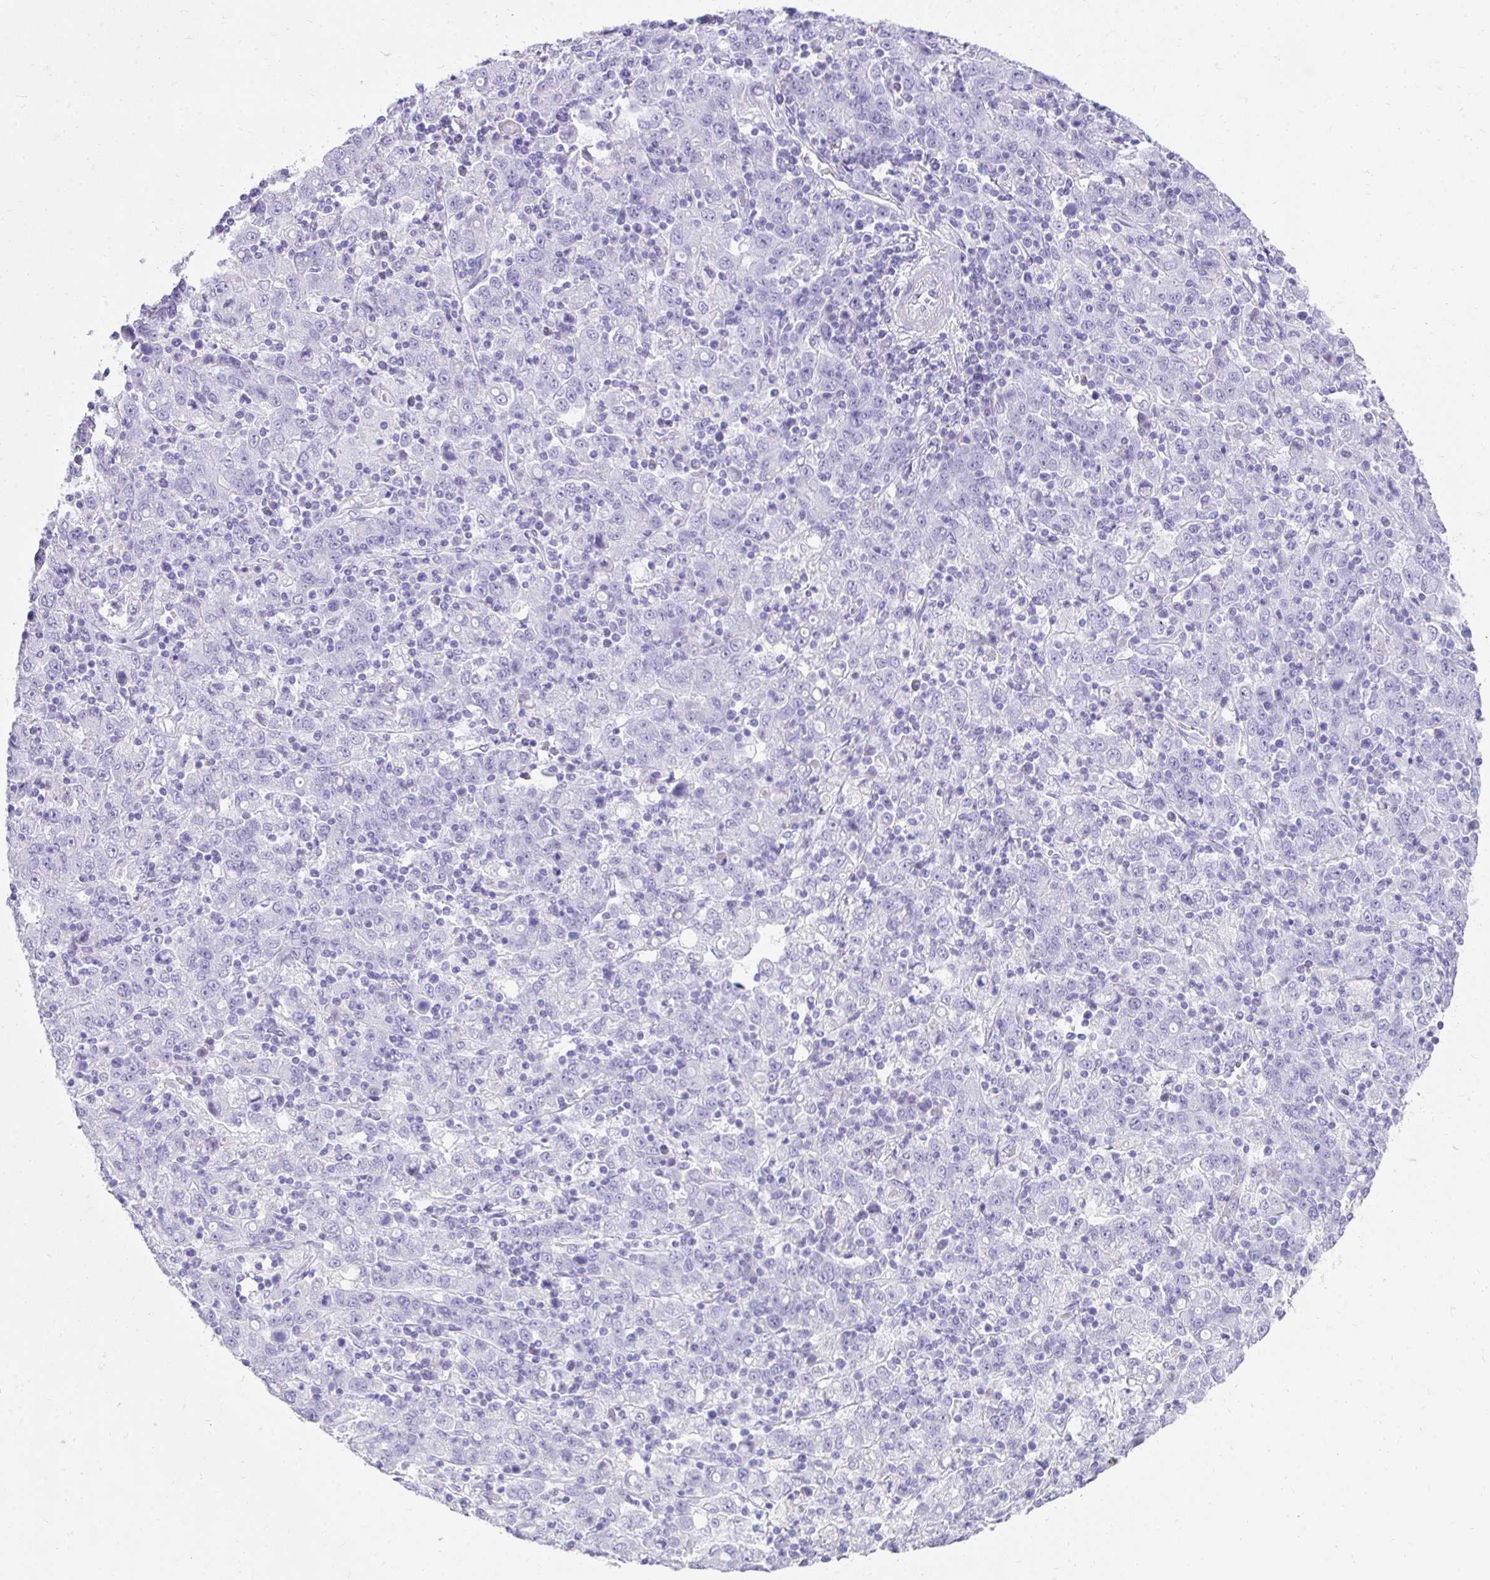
{"staining": {"intensity": "negative", "quantity": "none", "location": "none"}, "tissue": "stomach cancer", "cell_type": "Tumor cells", "image_type": "cancer", "snomed": [{"axis": "morphology", "description": "Adenocarcinoma, NOS"}, {"axis": "topography", "description": "Stomach, upper"}], "caption": "Immunohistochemistry of human stomach cancer (adenocarcinoma) displays no staining in tumor cells.", "gene": "TNNT1", "patient": {"sex": "male", "age": 69}}